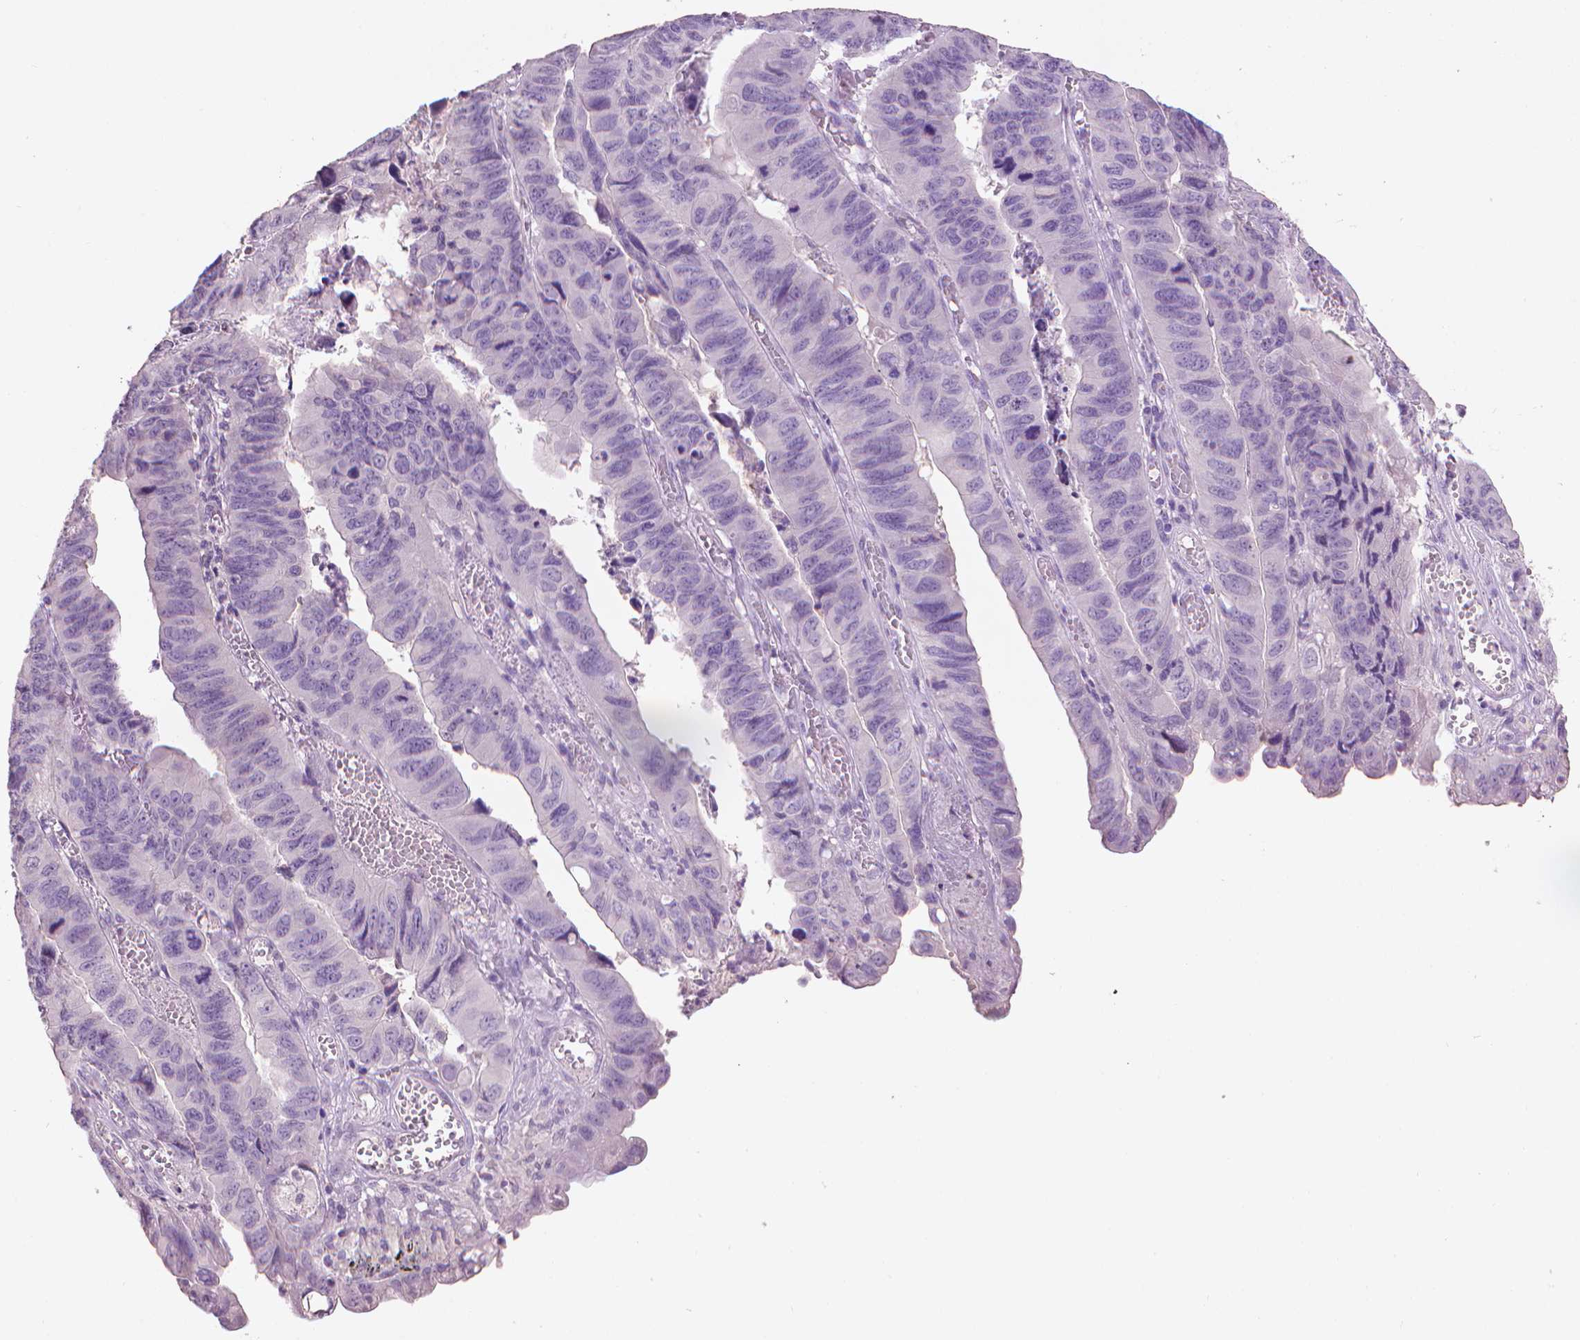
{"staining": {"intensity": "negative", "quantity": "none", "location": "none"}, "tissue": "stomach cancer", "cell_type": "Tumor cells", "image_type": "cancer", "snomed": [{"axis": "morphology", "description": "Adenocarcinoma, NOS"}, {"axis": "topography", "description": "Stomach, lower"}], "caption": "Protein analysis of stomach cancer reveals no significant staining in tumor cells. Nuclei are stained in blue.", "gene": "MLANA", "patient": {"sex": "male", "age": 77}}